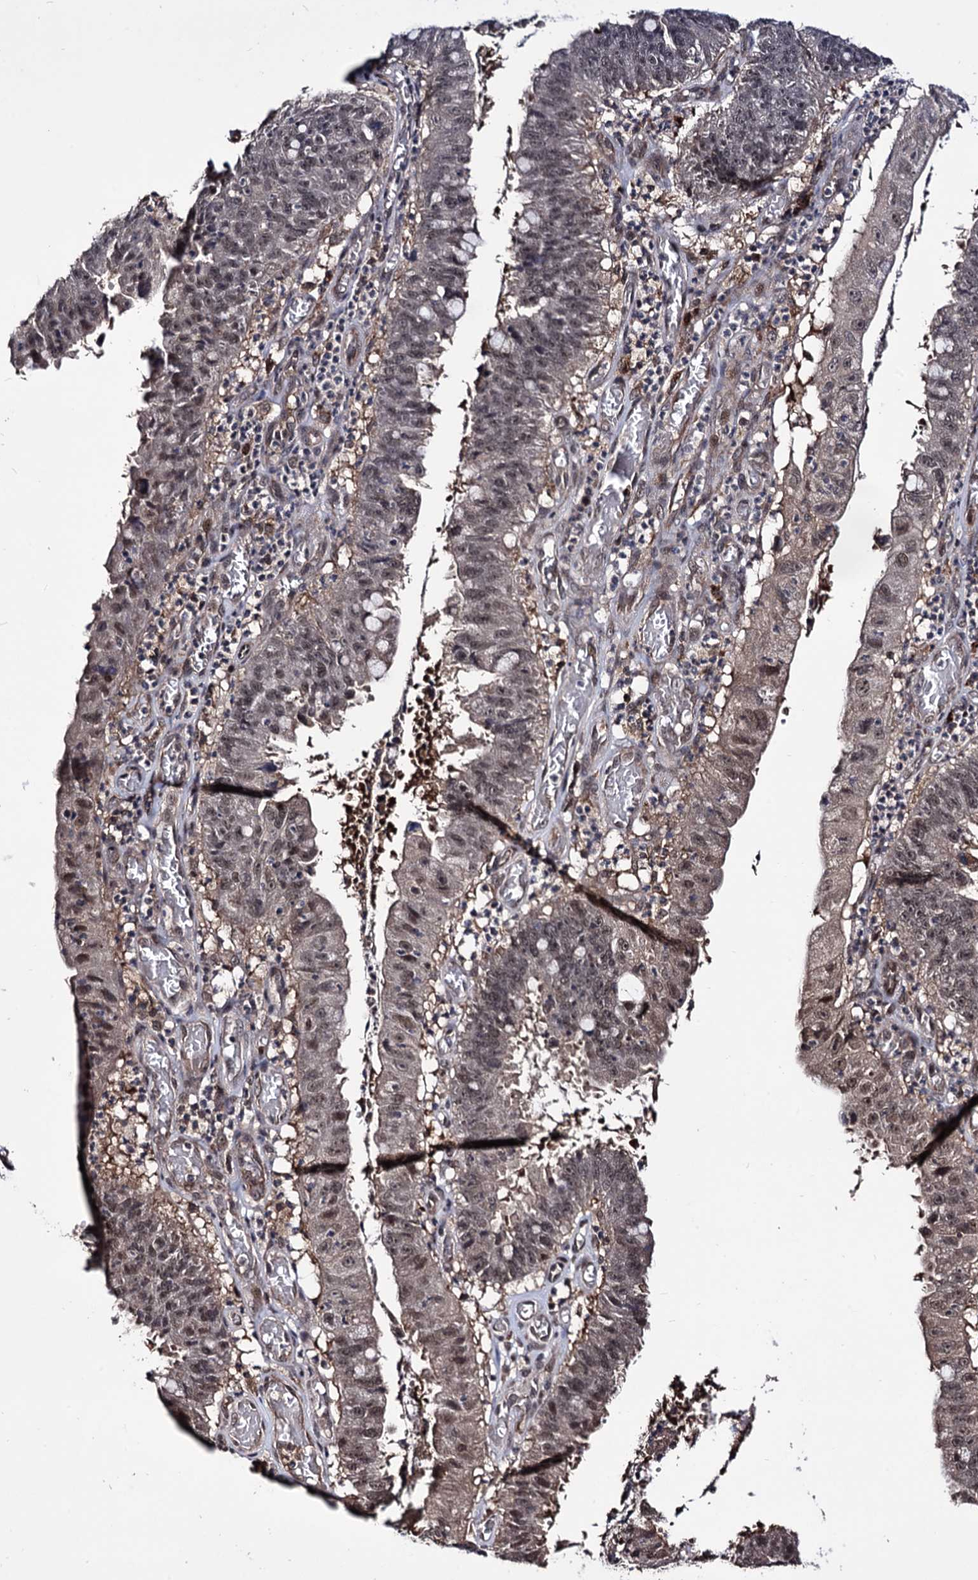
{"staining": {"intensity": "moderate", "quantity": ">75%", "location": "nuclear"}, "tissue": "stomach cancer", "cell_type": "Tumor cells", "image_type": "cancer", "snomed": [{"axis": "morphology", "description": "Adenocarcinoma, NOS"}, {"axis": "topography", "description": "Stomach"}], "caption": "DAB immunohistochemical staining of stomach cancer (adenocarcinoma) shows moderate nuclear protein positivity in approximately >75% of tumor cells.", "gene": "MICAL2", "patient": {"sex": "male", "age": 59}}